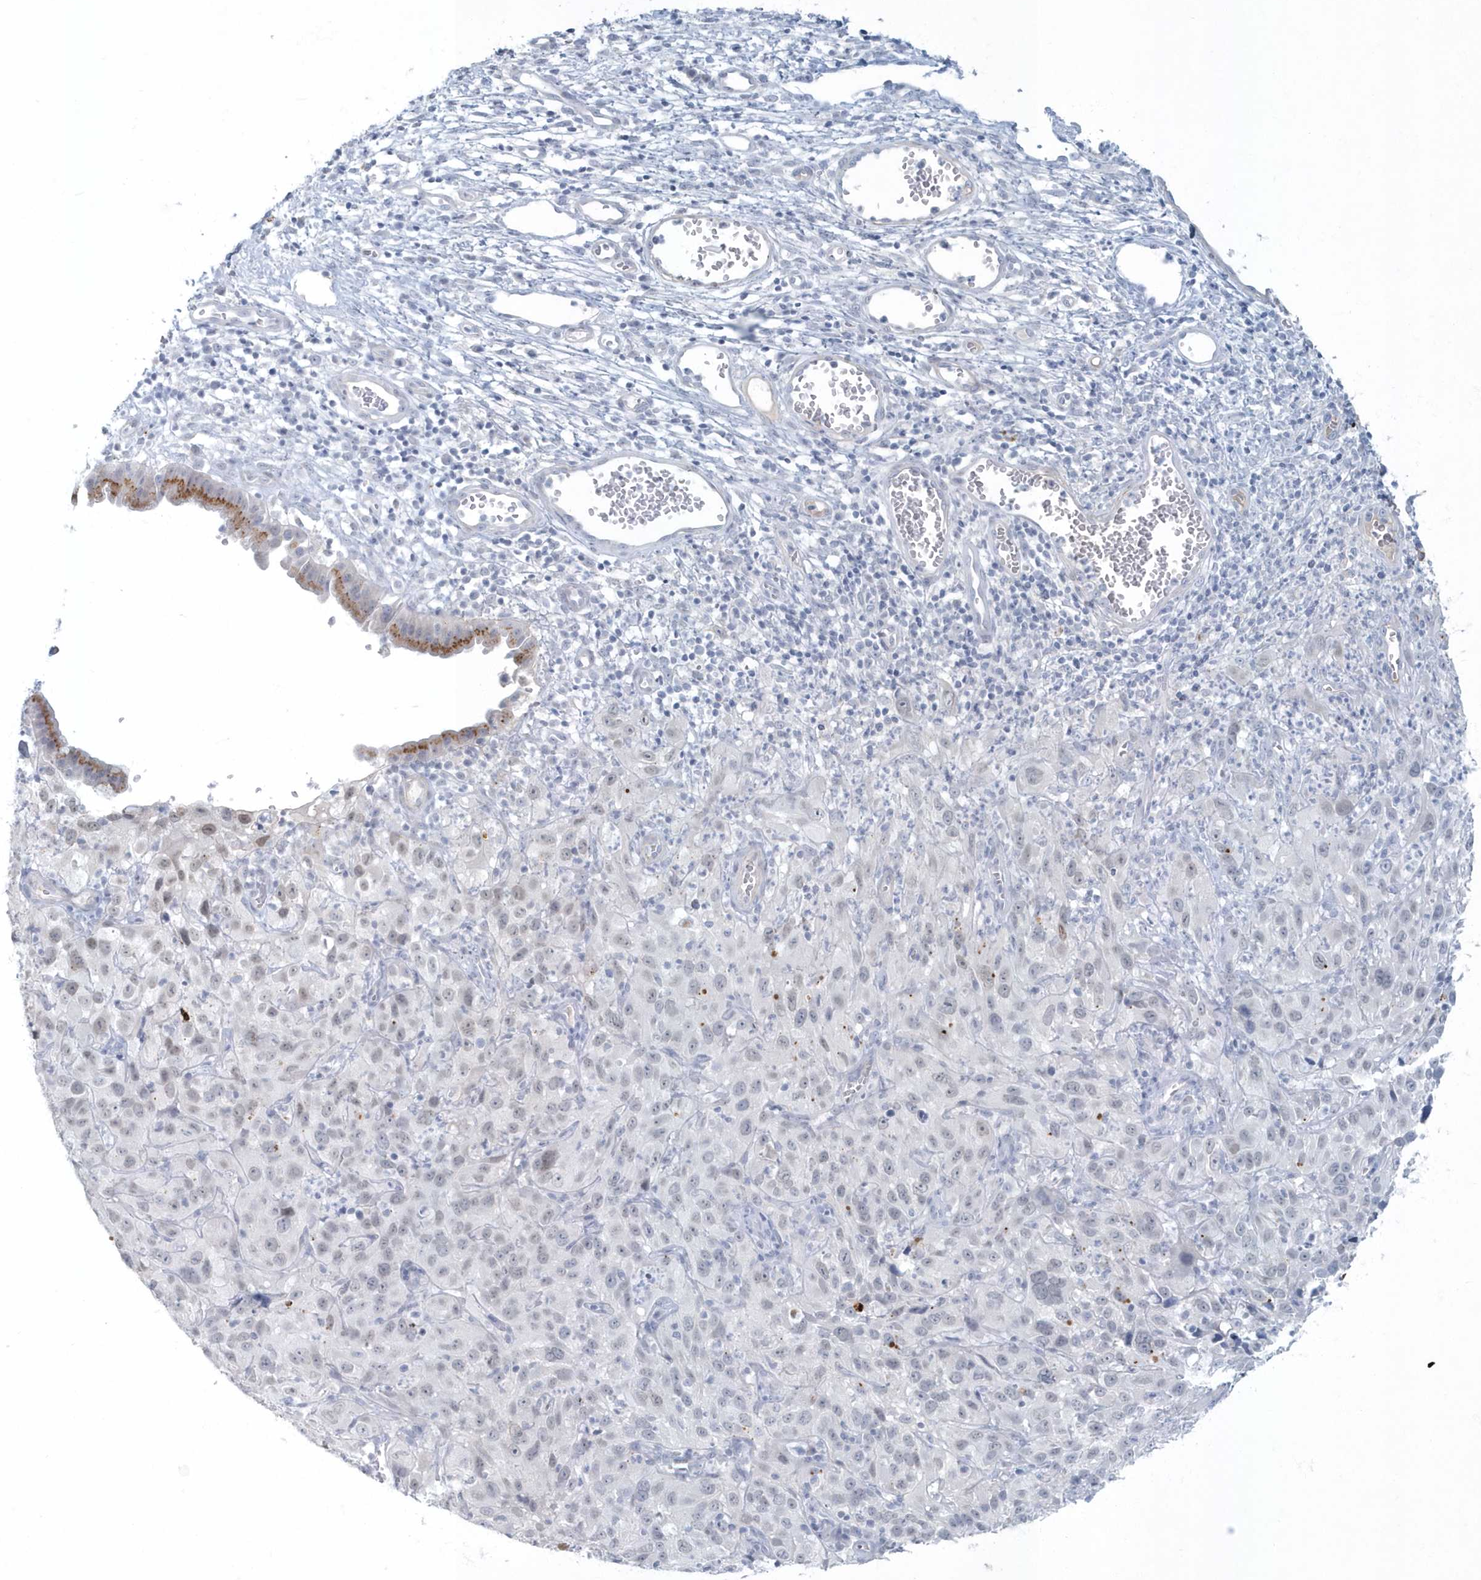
{"staining": {"intensity": "weak", "quantity": "<25%", "location": "nuclear"}, "tissue": "cervical cancer", "cell_type": "Tumor cells", "image_type": "cancer", "snomed": [{"axis": "morphology", "description": "Squamous cell carcinoma, NOS"}, {"axis": "topography", "description": "Cervix"}], "caption": "An immunohistochemistry (IHC) micrograph of cervical squamous cell carcinoma is shown. There is no staining in tumor cells of cervical squamous cell carcinoma.", "gene": "MYOT", "patient": {"sex": "female", "age": 32}}